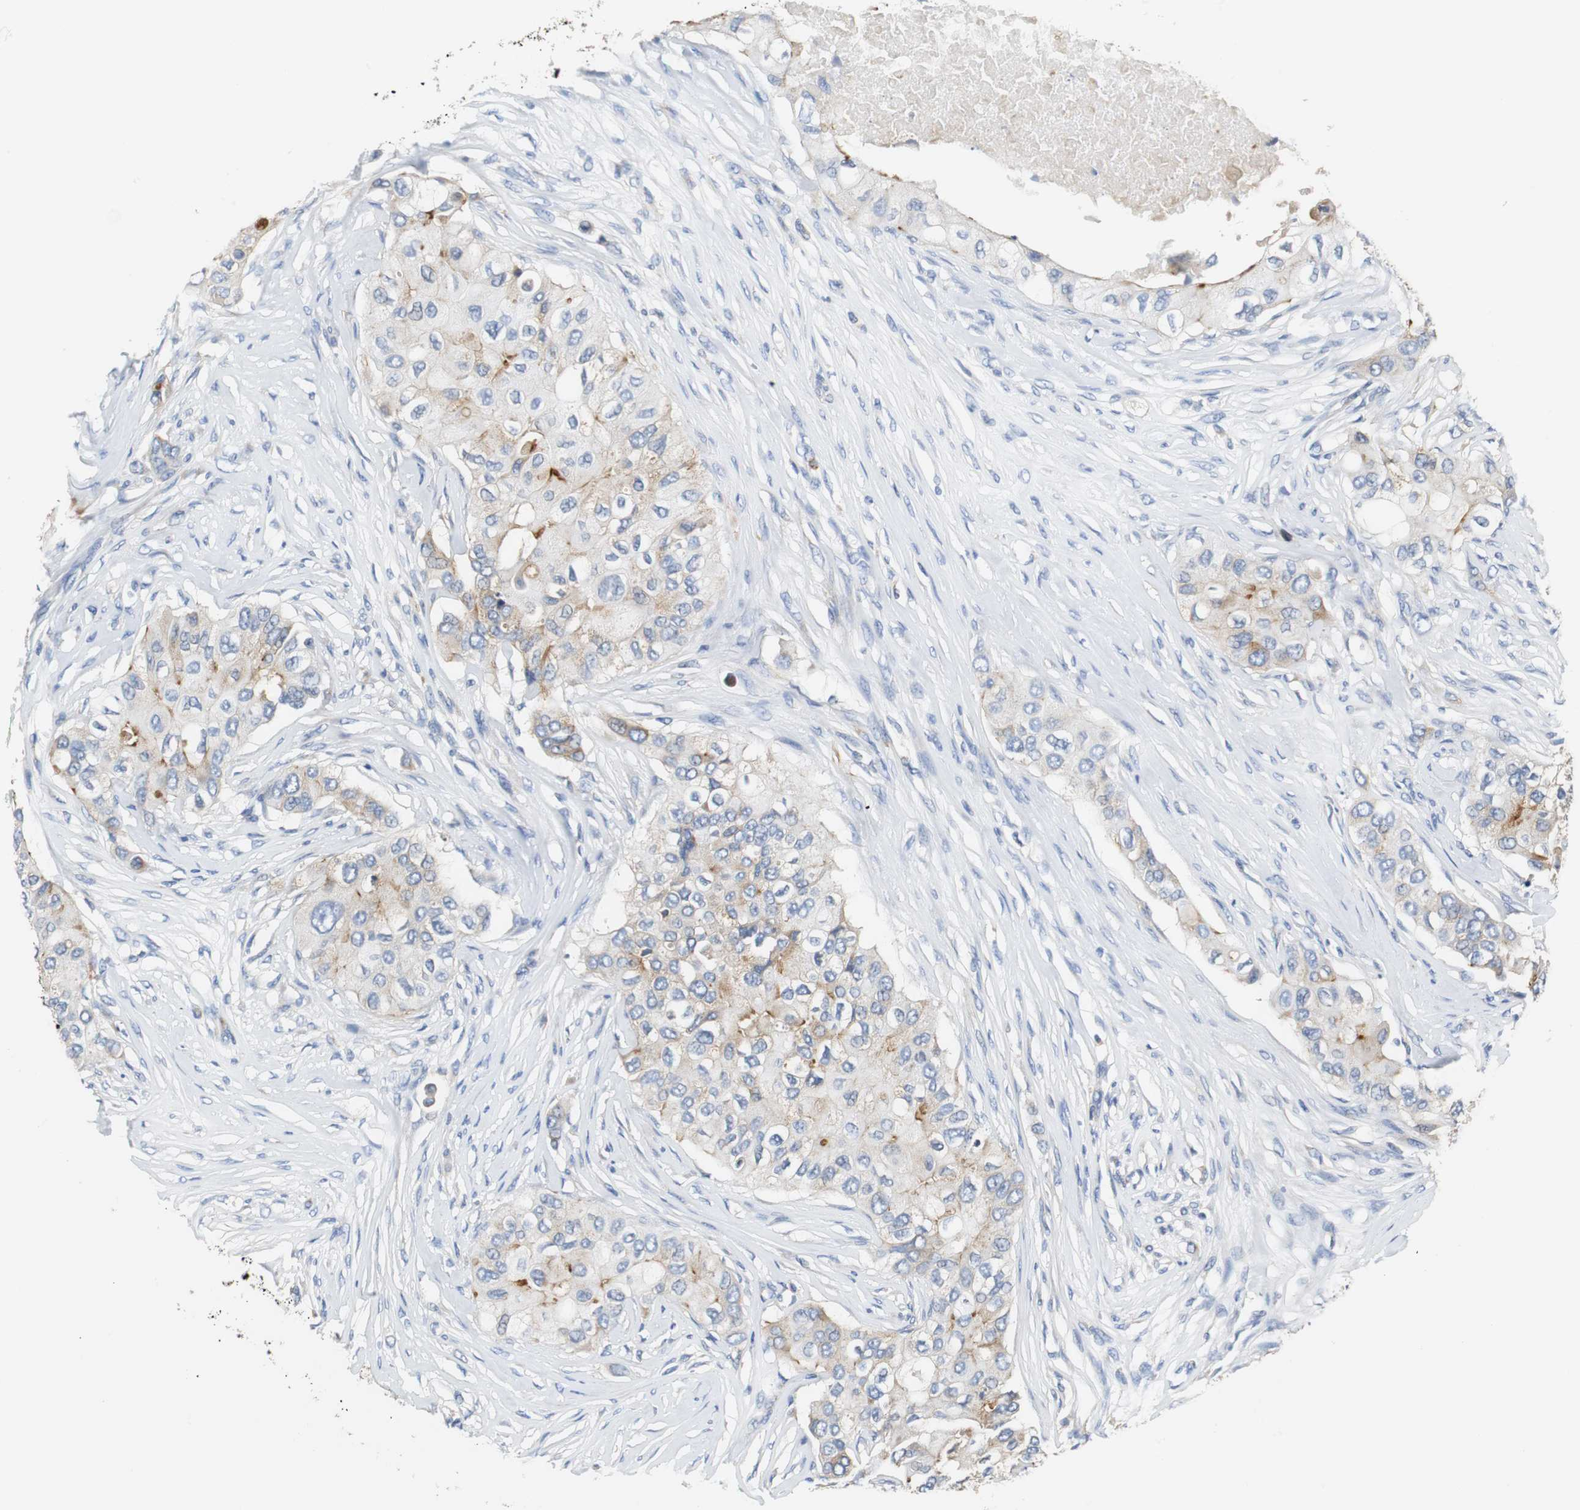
{"staining": {"intensity": "moderate", "quantity": "25%-75%", "location": "cytoplasmic/membranous"}, "tissue": "breast cancer", "cell_type": "Tumor cells", "image_type": "cancer", "snomed": [{"axis": "morphology", "description": "Normal tissue, NOS"}, {"axis": "morphology", "description": "Duct carcinoma"}, {"axis": "topography", "description": "Breast"}], "caption": "A micrograph showing moderate cytoplasmic/membranous expression in about 25%-75% of tumor cells in breast cancer, as visualized by brown immunohistochemical staining.", "gene": "VAMP8", "patient": {"sex": "female", "age": 49}}